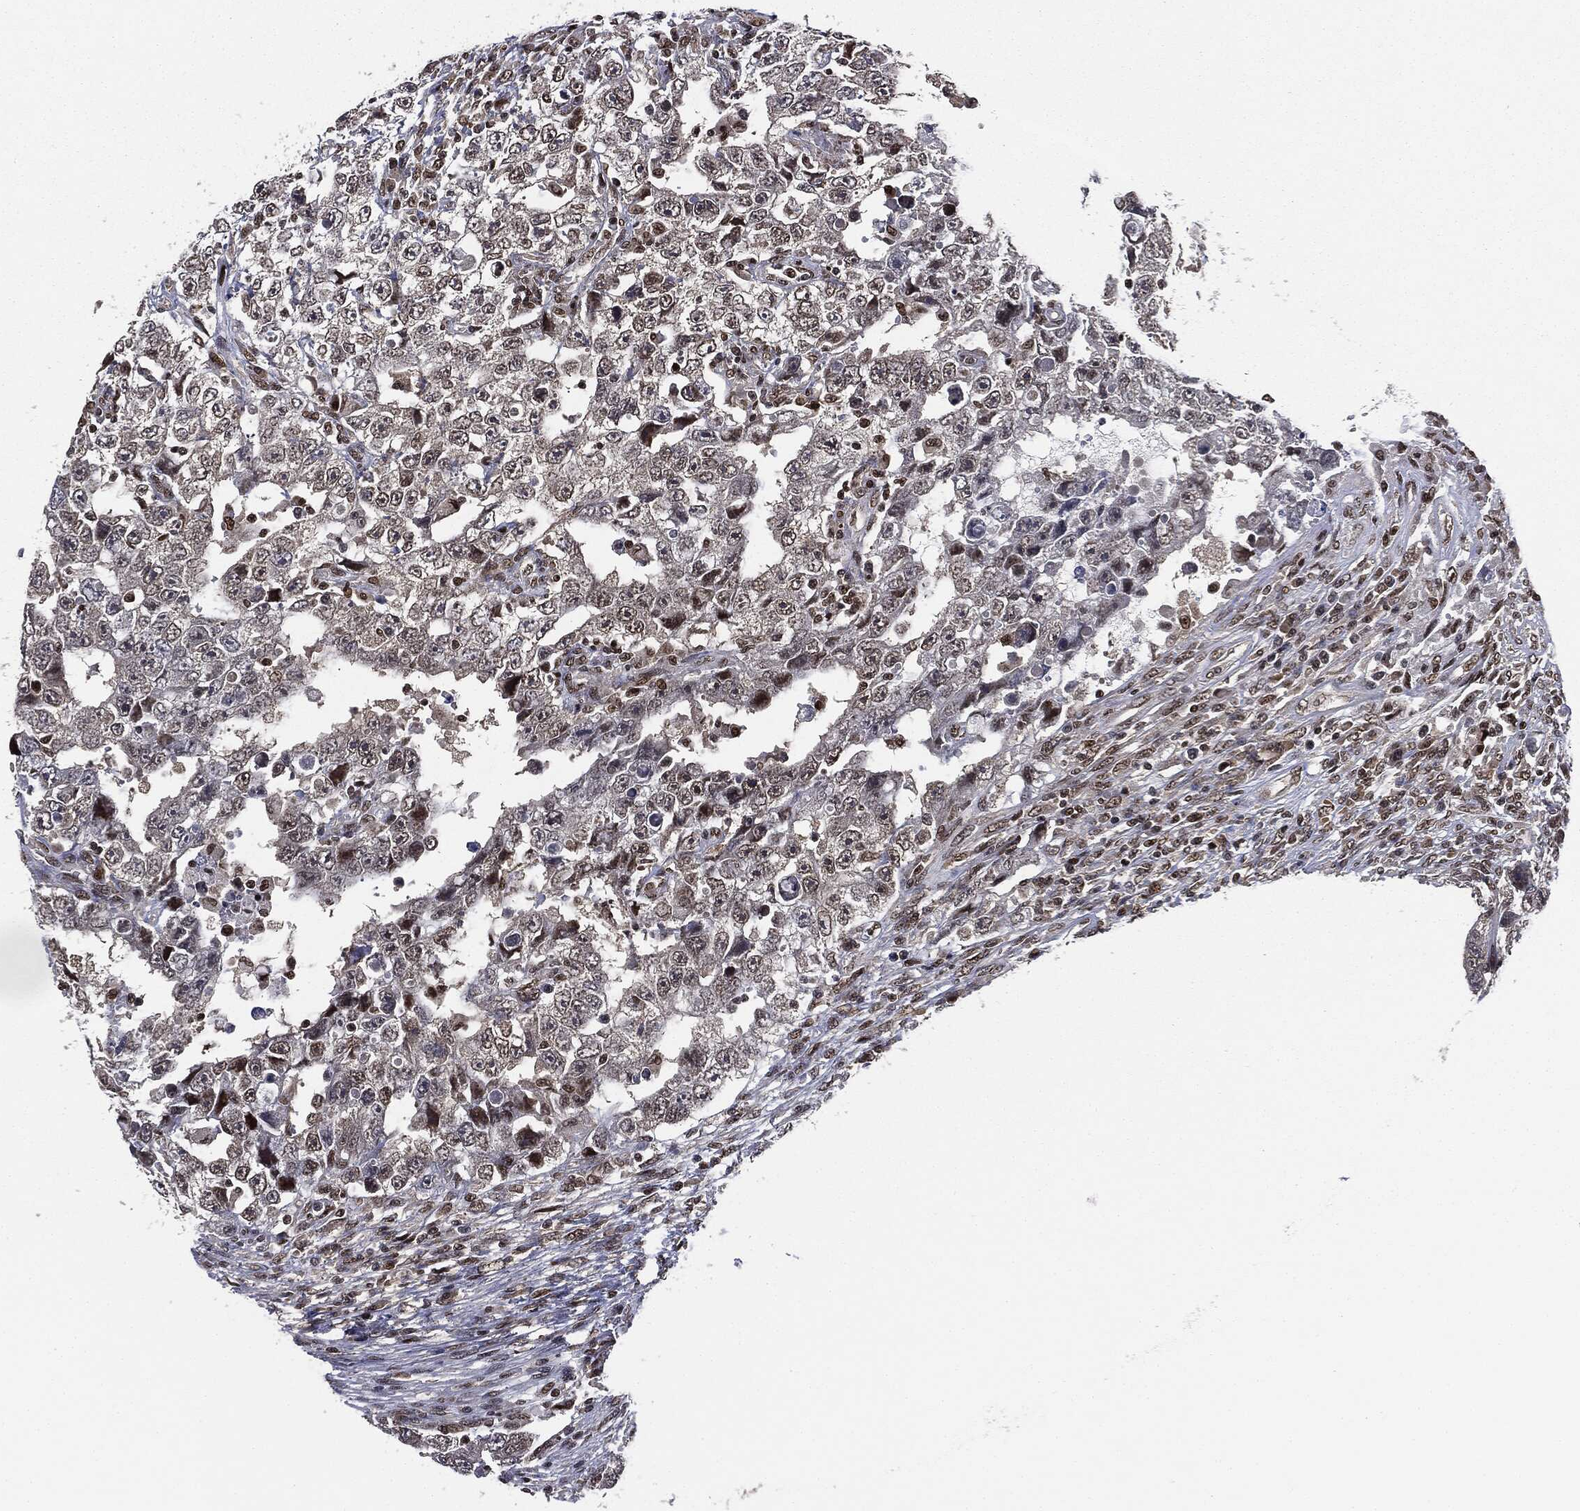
{"staining": {"intensity": "moderate", "quantity": "<25%", "location": "nuclear"}, "tissue": "testis cancer", "cell_type": "Tumor cells", "image_type": "cancer", "snomed": [{"axis": "morphology", "description": "Carcinoma, Embryonal, NOS"}, {"axis": "topography", "description": "Testis"}], "caption": "Testis cancer (embryonal carcinoma) stained with IHC demonstrates moderate nuclear staining in about <25% of tumor cells. (DAB IHC, brown staining for protein, blue staining for nuclei).", "gene": "TBC1D22A", "patient": {"sex": "male", "age": 26}}